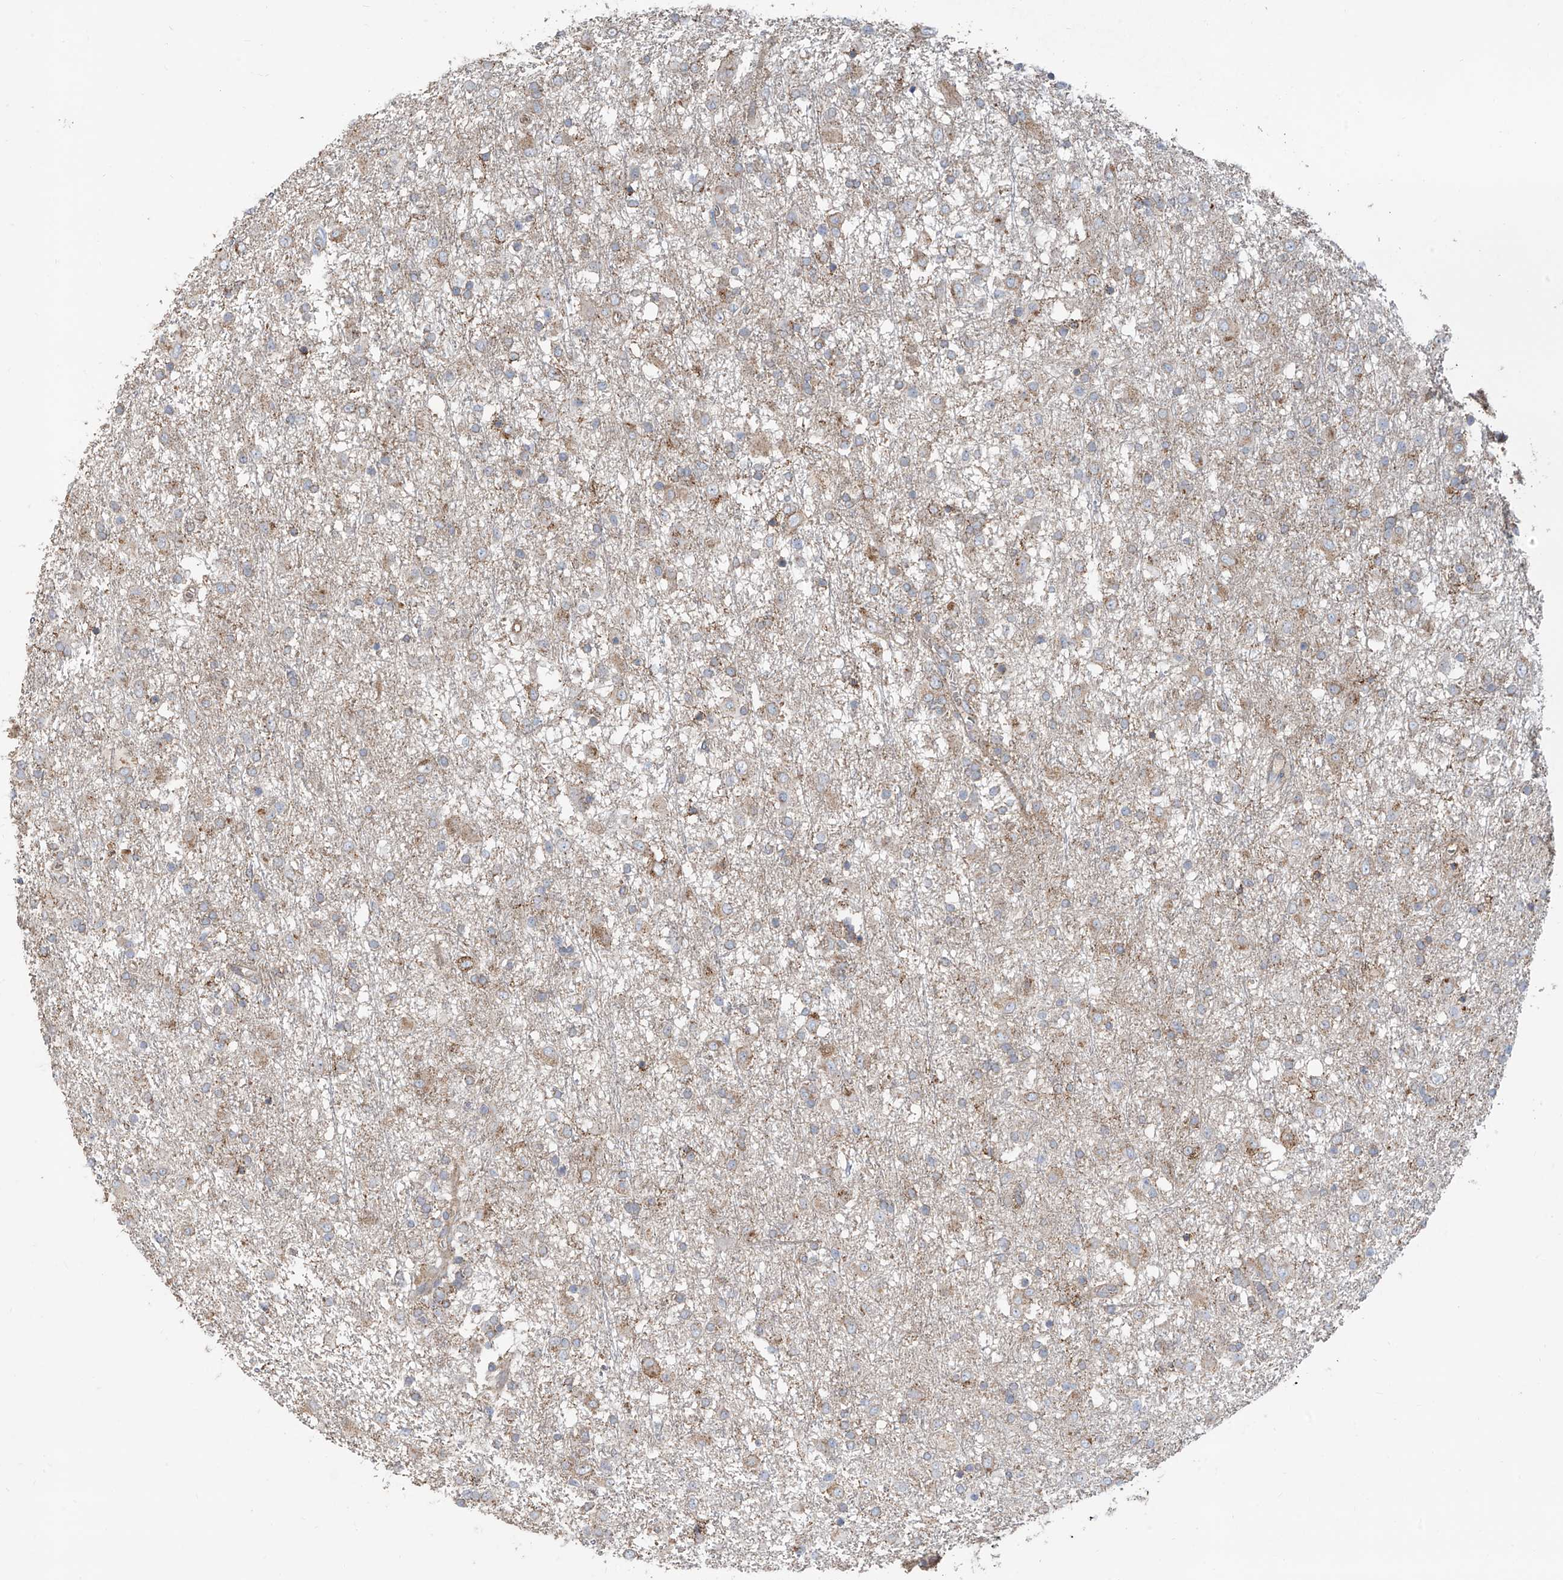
{"staining": {"intensity": "weak", "quantity": "25%-75%", "location": "cytoplasmic/membranous"}, "tissue": "glioma", "cell_type": "Tumor cells", "image_type": "cancer", "snomed": [{"axis": "morphology", "description": "Glioma, malignant, Low grade"}, {"axis": "topography", "description": "Brain"}], "caption": "A high-resolution micrograph shows immunohistochemistry staining of glioma, which displays weak cytoplasmic/membranous positivity in about 25%-75% of tumor cells.", "gene": "ABTB1", "patient": {"sex": "male", "age": 65}}